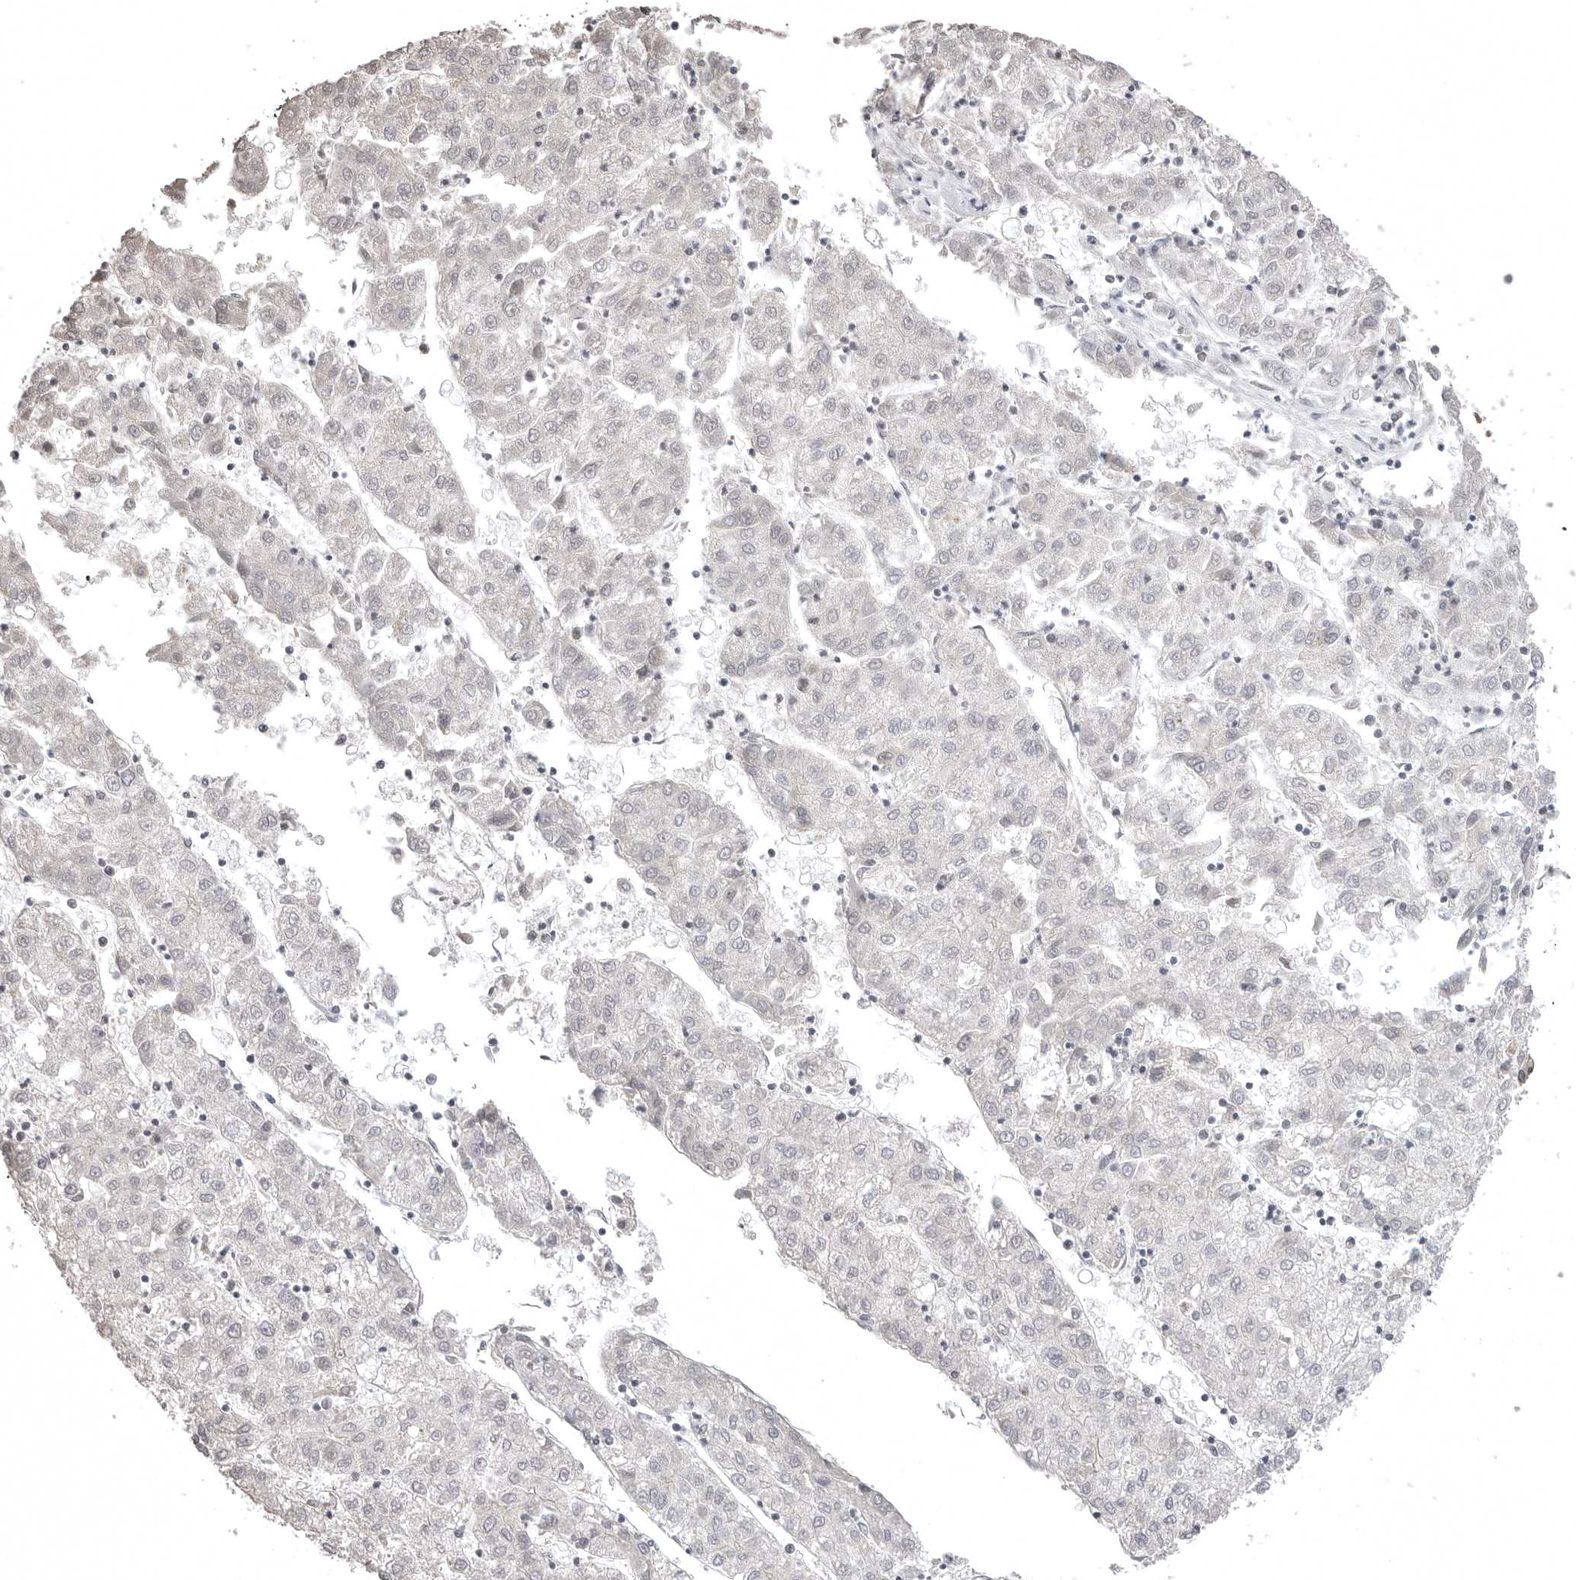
{"staining": {"intensity": "negative", "quantity": "none", "location": "none"}, "tissue": "liver cancer", "cell_type": "Tumor cells", "image_type": "cancer", "snomed": [{"axis": "morphology", "description": "Carcinoma, Hepatocellular, NOS"}, {"axis": "topography", "description": "Liver"}], "caption": "Immunohistochemistry of human liver cancer reveals no staining in tumor cells.", "gene": "SORBS1", "patient": {"sex": "male", "age": 72}}